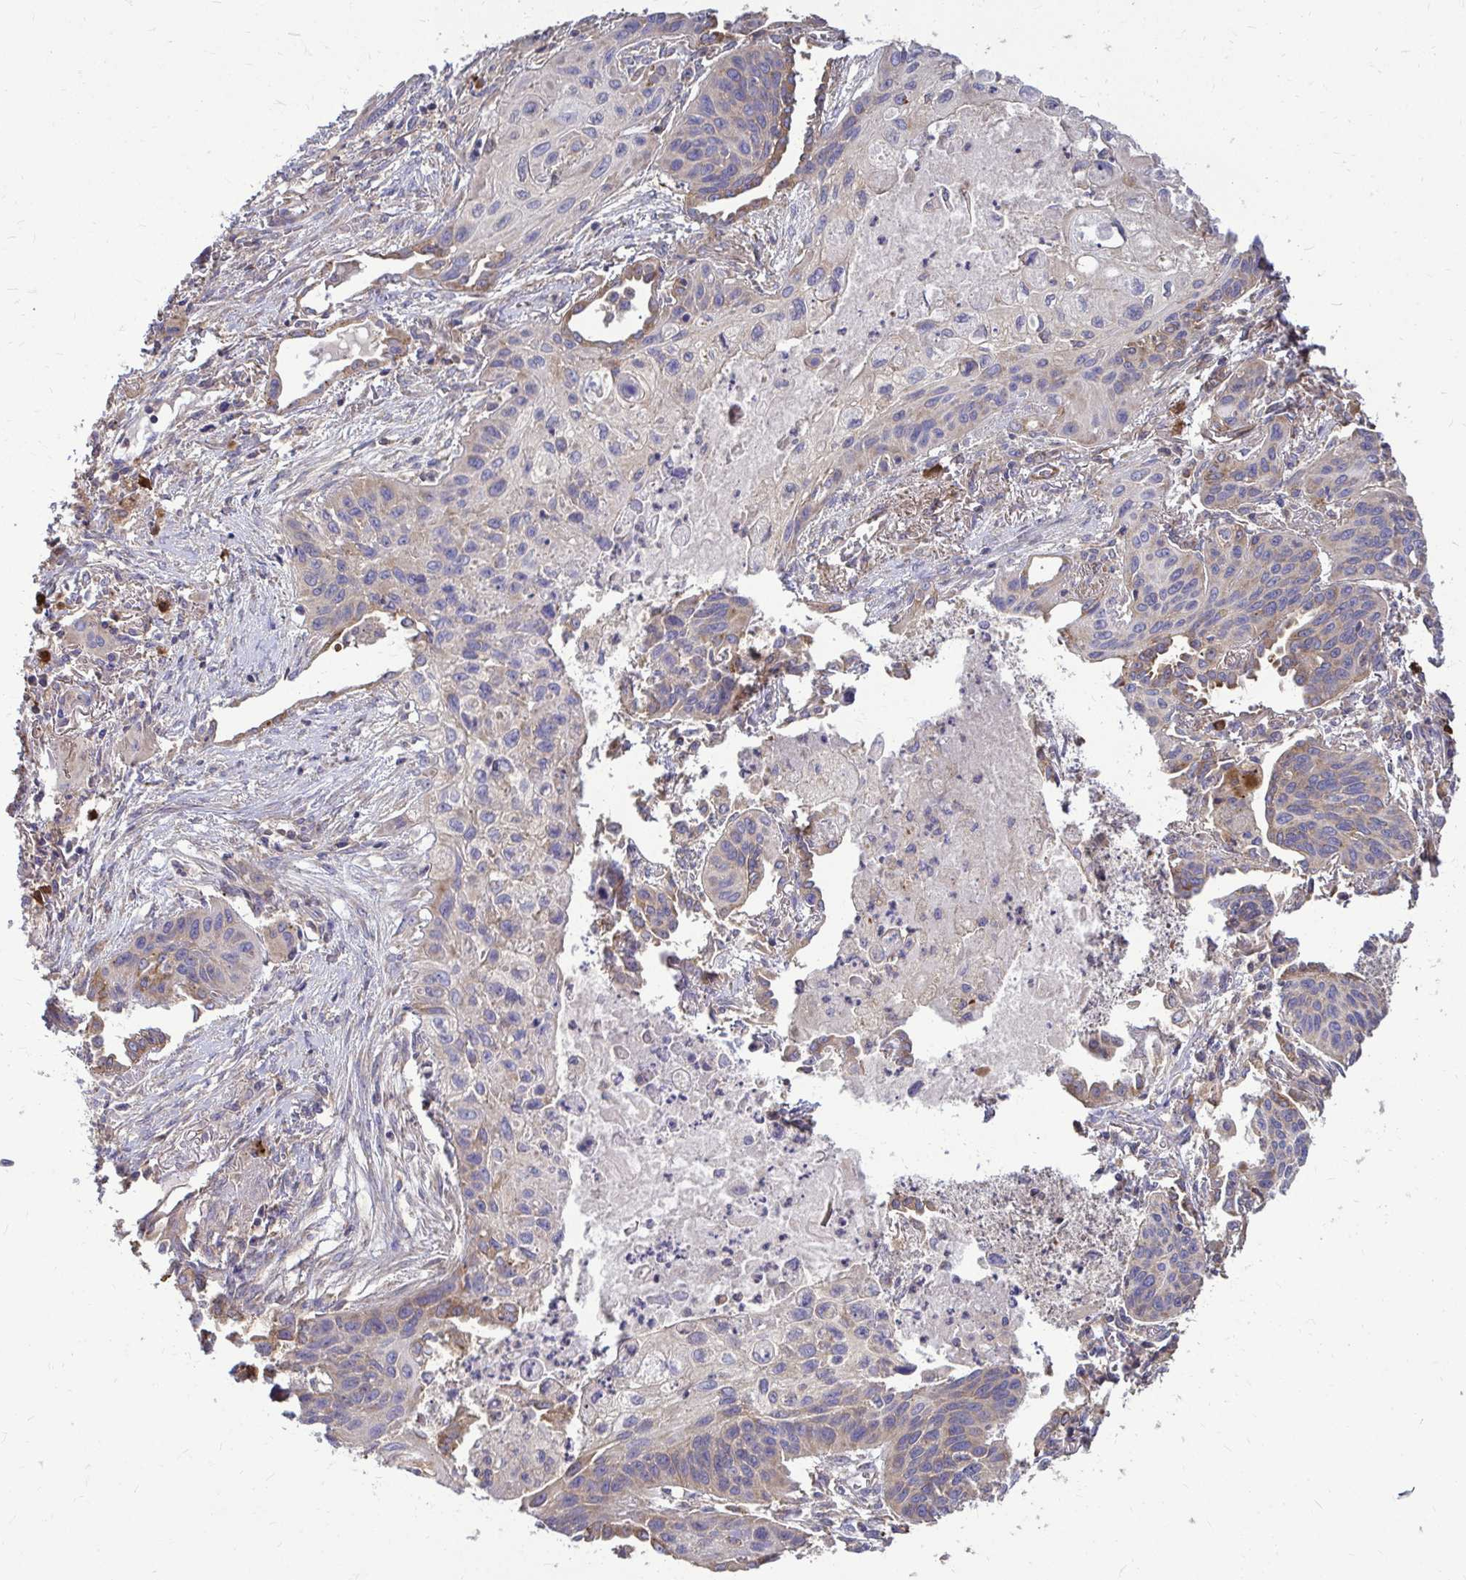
{"staining": {"intensity": "weak", "quantity": "<25%", "location": "cytoplasmic/membranous"}, "tissue": "lung cancer", "cell_type": "Tumor cells", "image_type": "cancer", "snomed": [{"axis": "morphology", "description": "Squamous cell carcinoma, NOS"}, {"axis": "topography", "description": "Lung"}], "caption": "An immunohistochemistry image of lung cancer is shown. There is no staining in tumor cells of lung cancer.", "gene": "FMR1", "patient": {"sex": "male", "age": 71}}